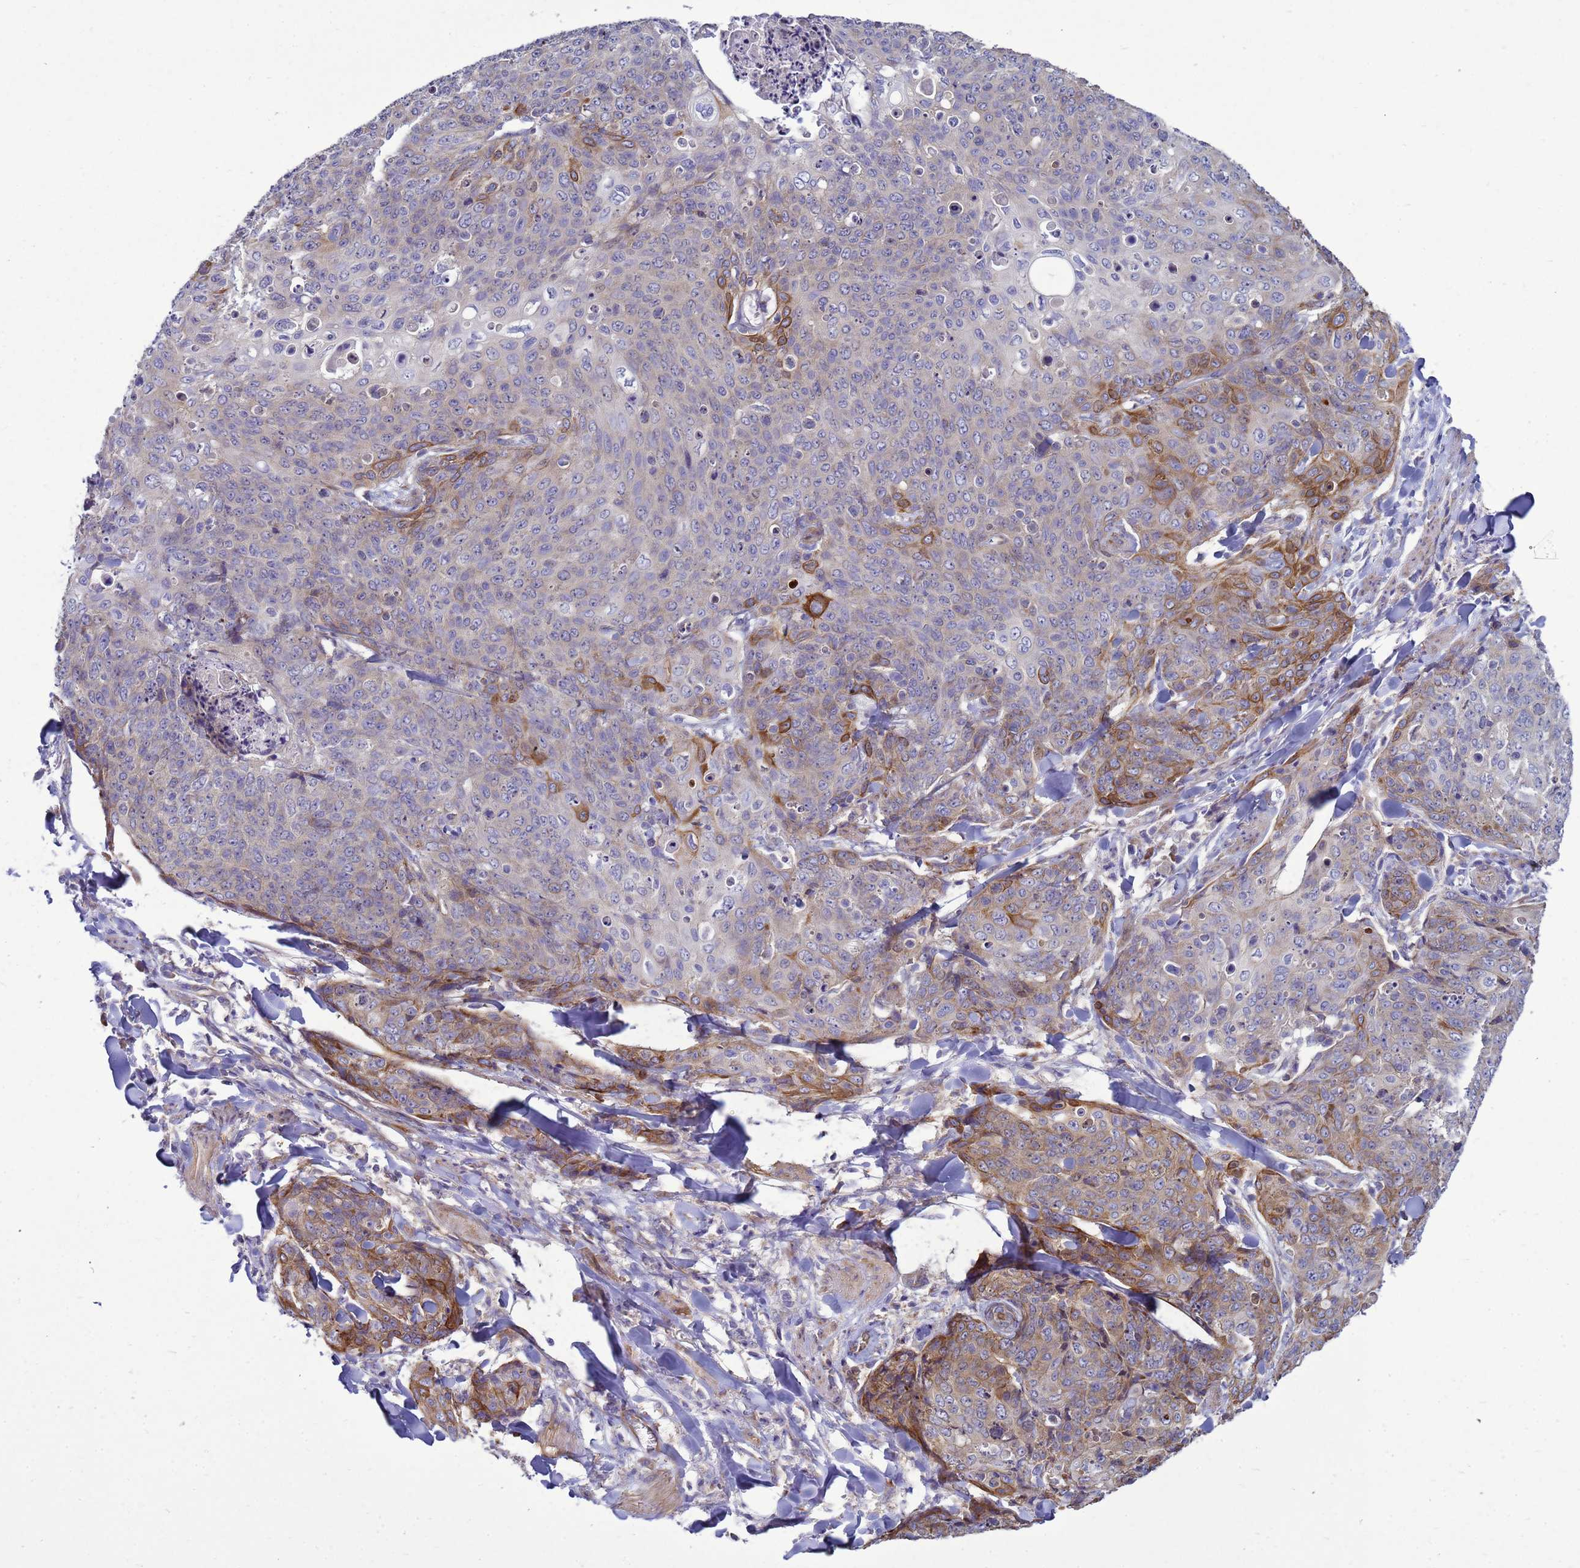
{"staining": {"intensity": "moderate", "quantity": "<25%", "location": "cytoplasmic/membranous"}, "tissue": "skin cancer", "cell_type": "Tumor cells", "image_type": "cancer", "snomed": [{"axis": "morphology", "description": "Squamous cell carcinoma, NOS"}, {"axis": "topography", "description": "Skin"}, {"axis": "topography", "description": "Vulva"}], "caption": "Squamous cell carcinoma (skin) stained with a protein marker demonstrates moderate staining in tumor cells.", "gene": "MON1B", "patient": {"sex": "female", "age": 85}}